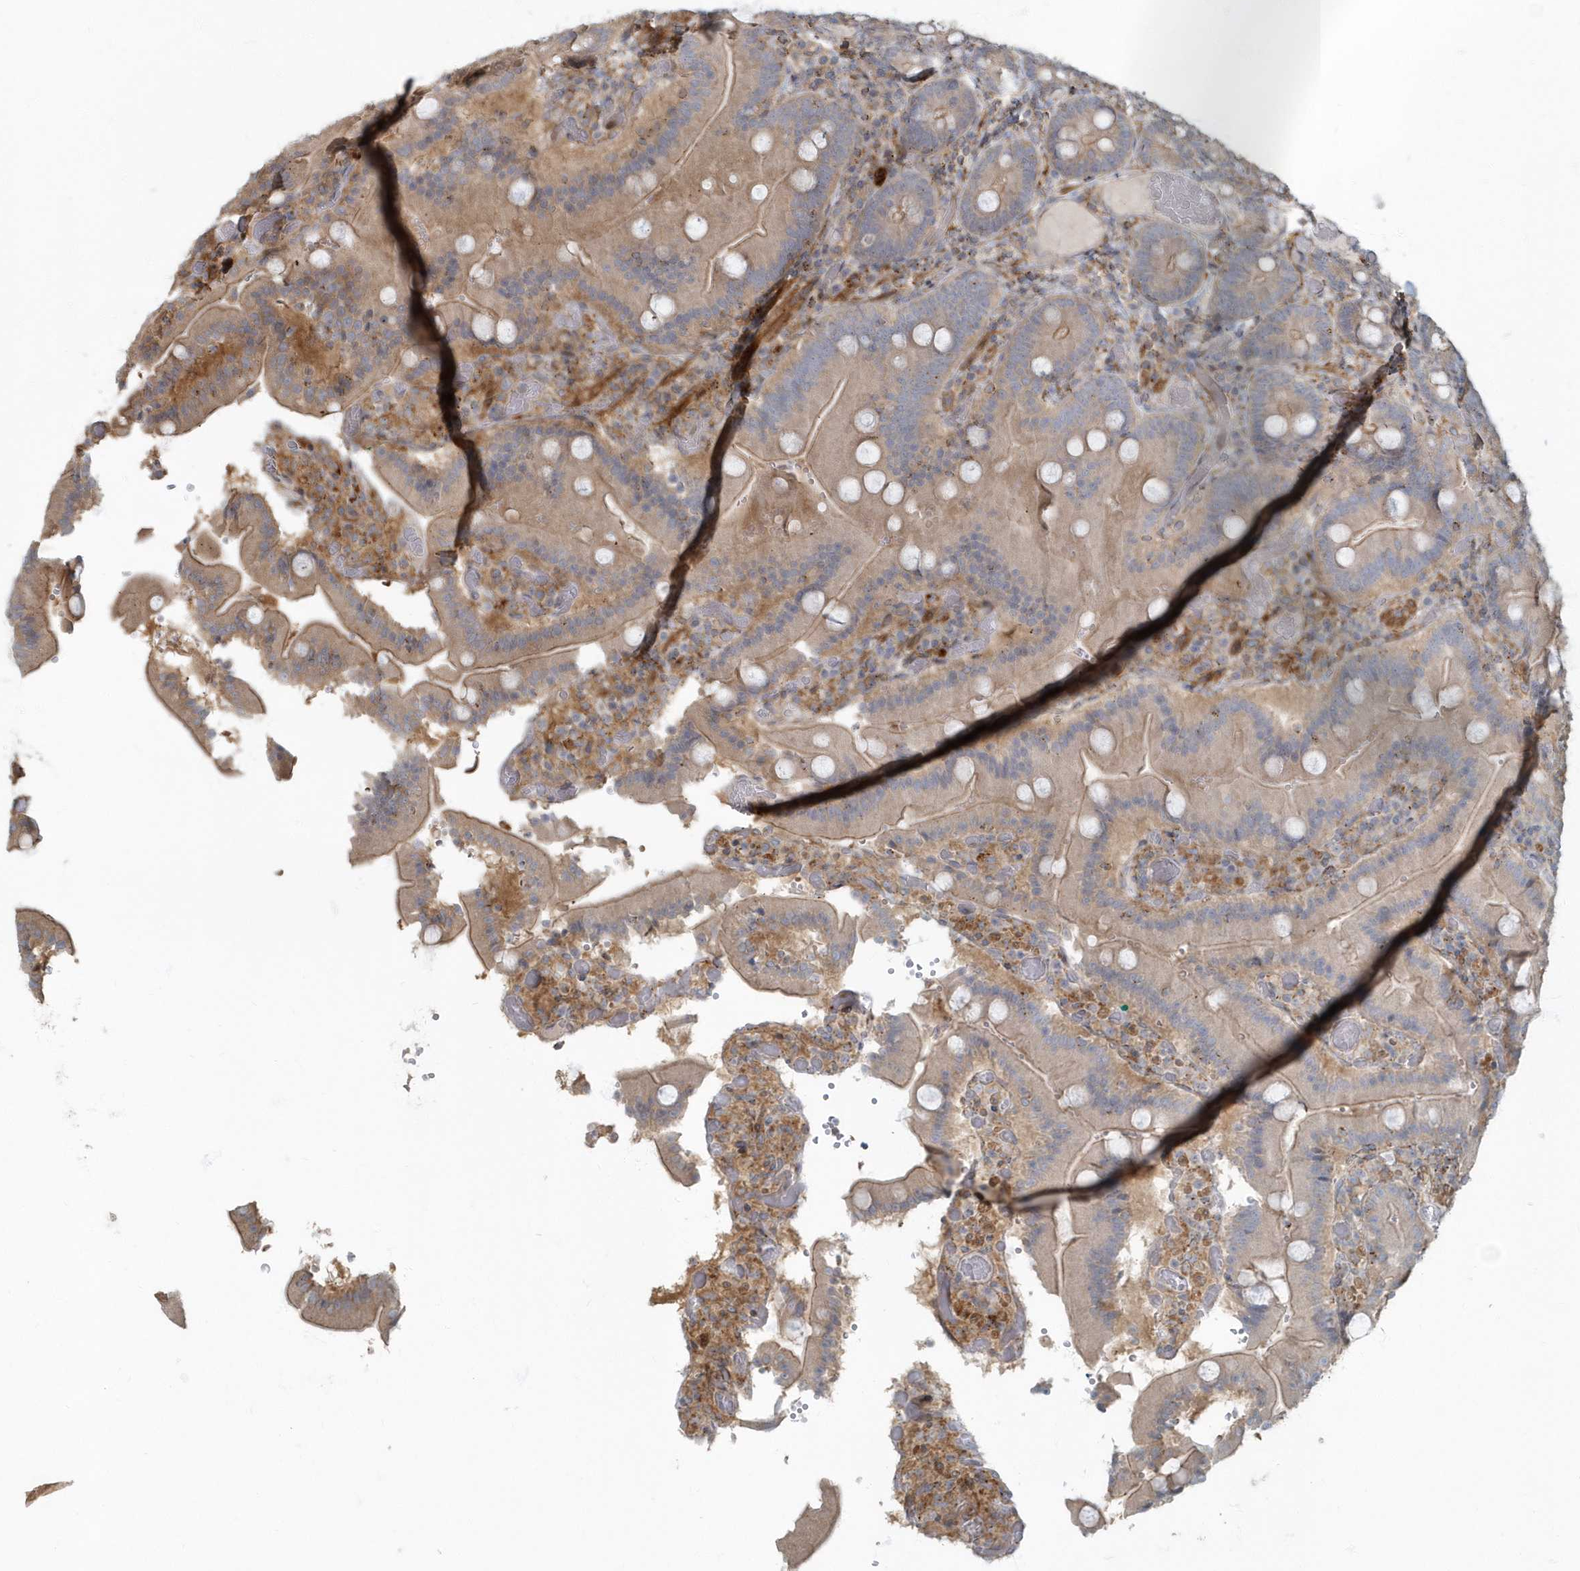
{"staining": {"intensity": "weak", "quantity": "25%-75%", "location": "cytoplasmic/membranous"}, "tissue": "duodenum", "cell_type": "Glandular cells", "image_type": "normal", "snomed": [{"axis": "morphology", "description": "Normal tissue, NOS"}, {"axis": "topography", "description": "Duodenum"}], "caption": "Immunohistochemical staining of normal human duodenum reveals 25%-75% levels of weak cytoplasmic/membranous protein staining in approximately 25%-75% of glandular cells. The staining is performed using DAB brown chromogen to label protein expression. The nuclei are counter-stained blue using hematoxylin.", "gene": "ARHGEF38", "patient": {"sex": "female", "age": 62}}